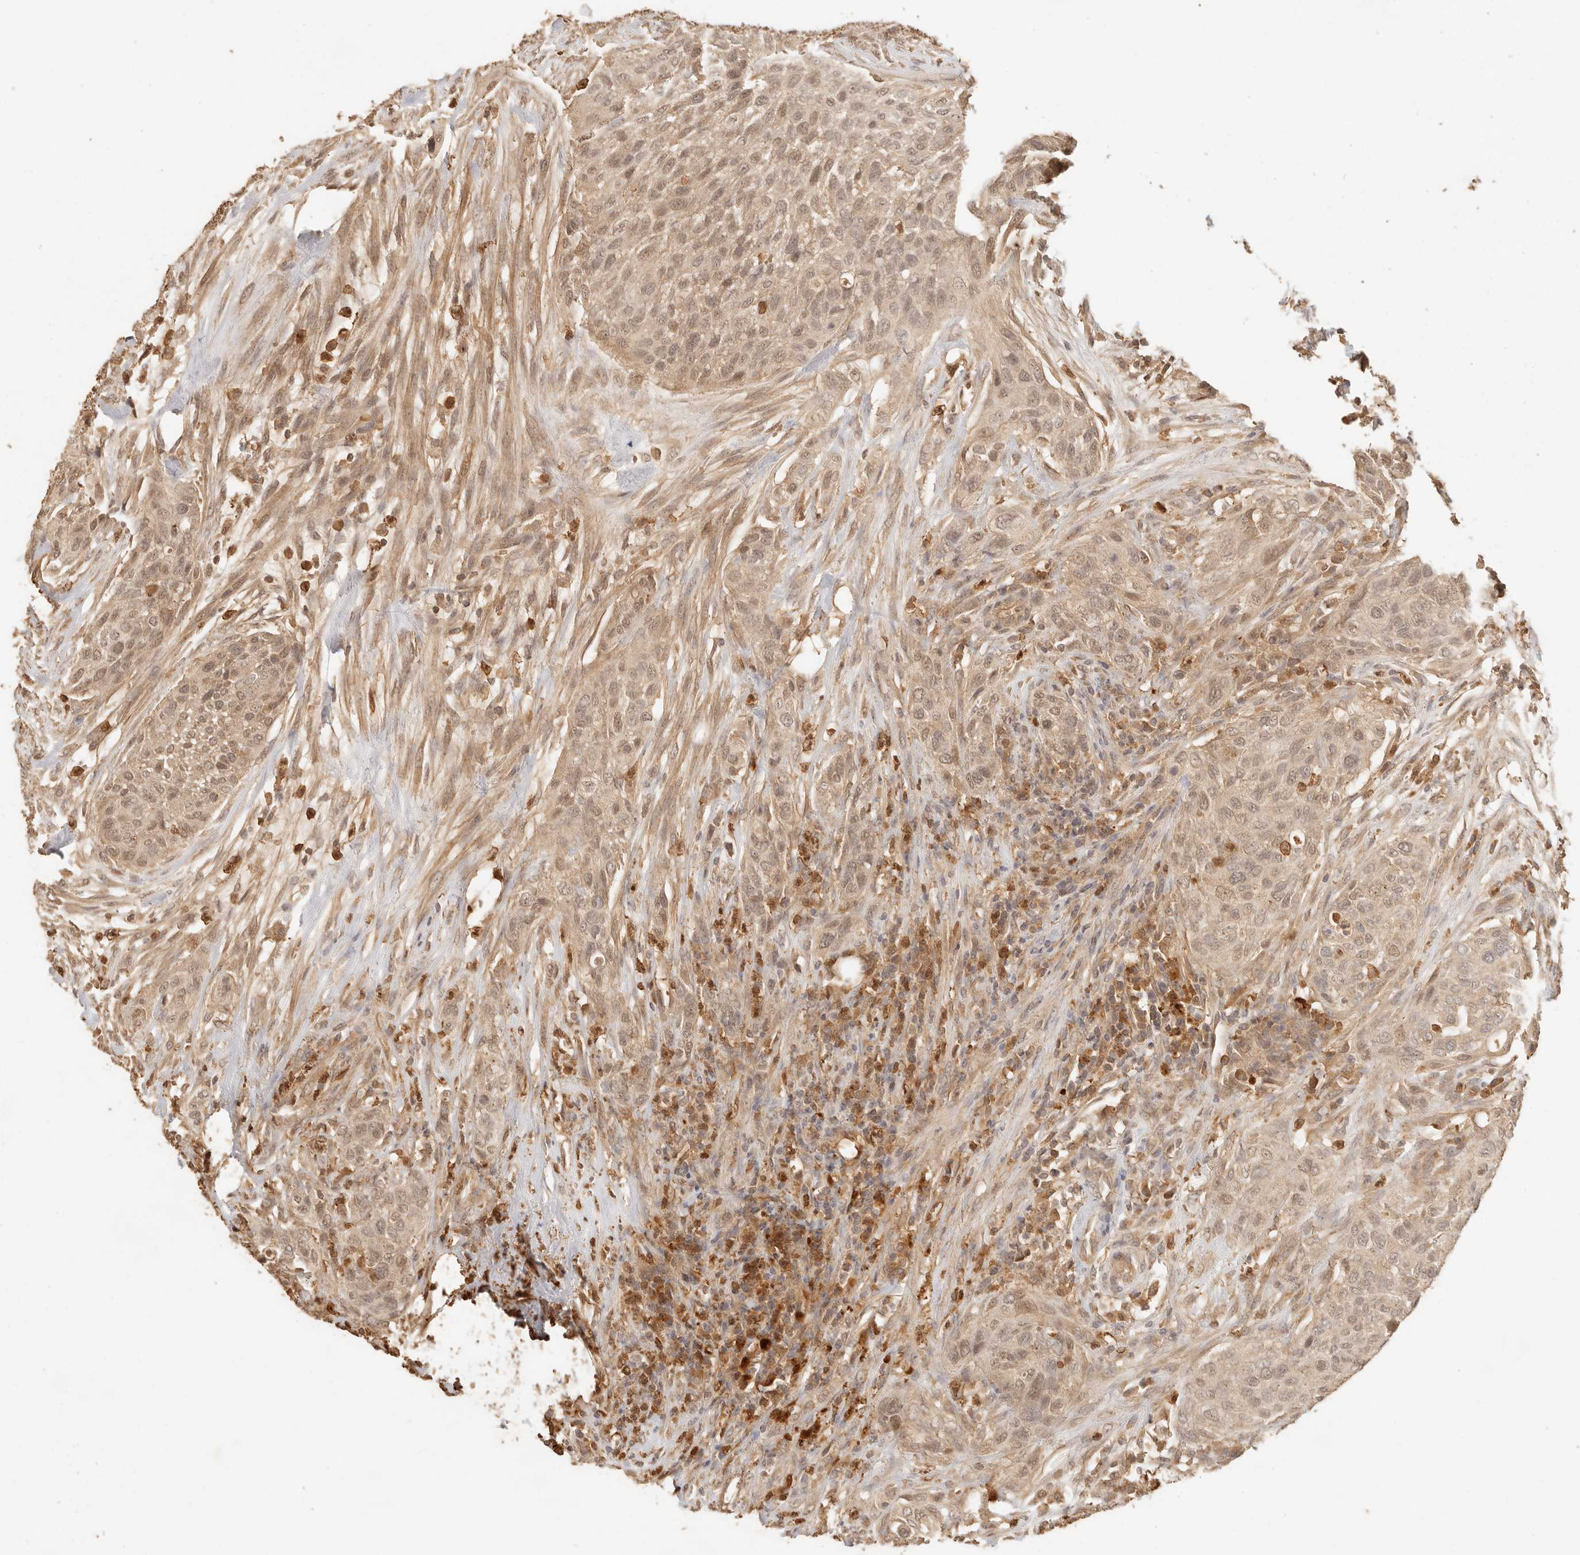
{"staining": {"intensity": "weak", "quantity": ">75%", "location": "cytoplasmic/membranous,nuclear"}, "tissue": "urothelial cancer", "cell_type": "Tumor cells", "image_type": "cancer", "snomed": [{"axis": "morphology", "description": "Urothelial carcinoma, High grade"}, {"axis": "topography", "description": "Urinary bladder"}], "caption": "About >75% of tumor cells in high-grade urothelial carcinoma demonstrate weak cytoplasmic/membranous and nuclear protein staining as visualized by brown immunohistochemical staining.", "gene": "INTS11", "patient": {"sex": "male", "age": 35}}